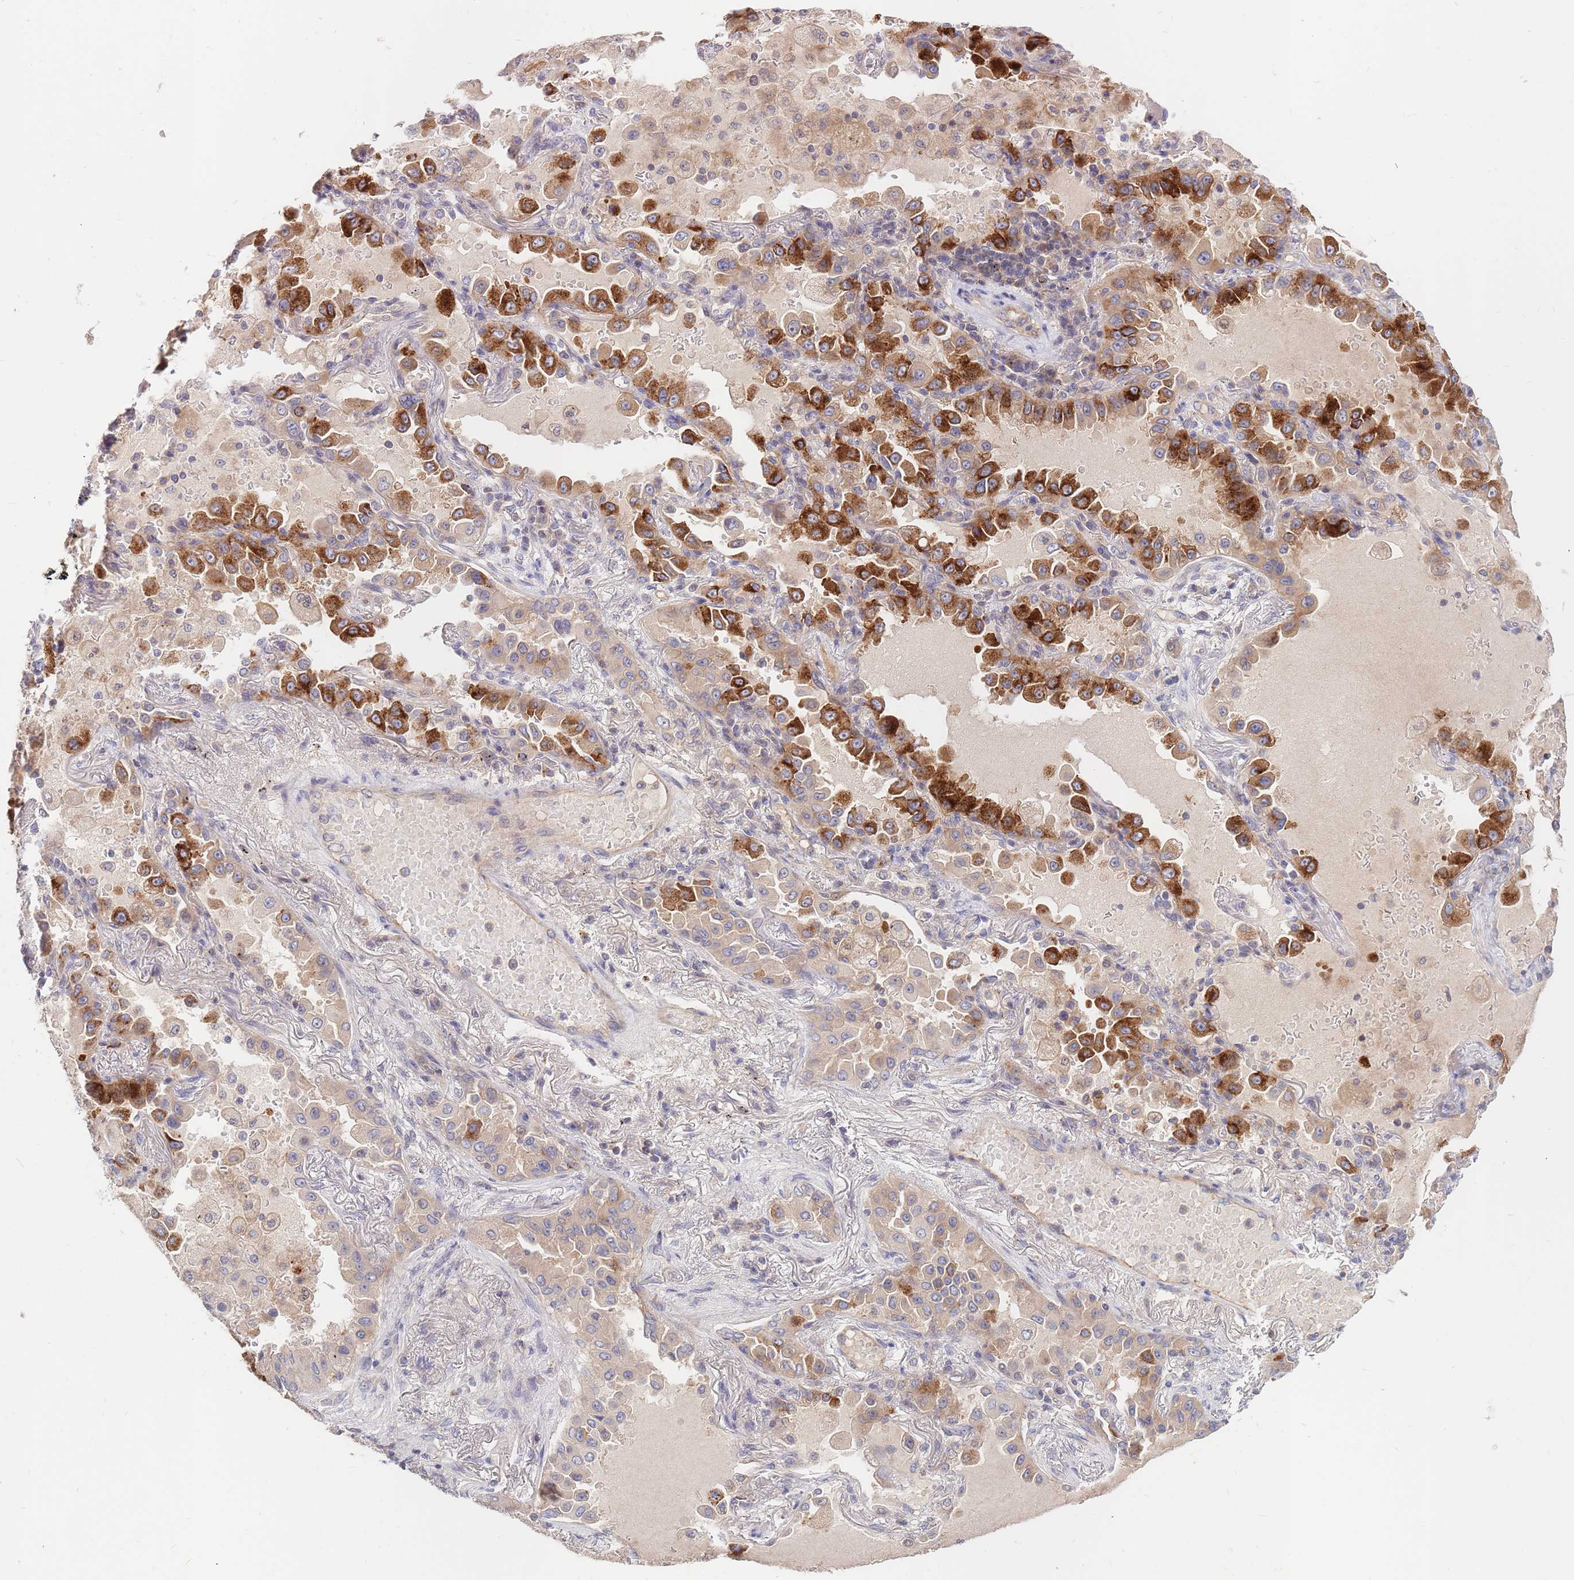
{"staining": {"intensity": "strong", "quantity": "25%-75%", "location": "cytoplasmic/membranous"}, "tissue": "lung cancer", "cell_type": "Tumor cells", "image_type": "cancer", "snomed": [{"axis": "morphology", "description": "Squamous cell carcinoma, NOS"}, {"axis": "topography", "description": "Lung"}], "caption": "A high-resolution photomicrograph shows immunohistochemistry staining of lung cancer (squamous cell carcinoma), which exhibits strong cytoplasmic/membranous expression in approximately 25%-75% of tumor cells.", "gene": "BORCS5", "patient": {"sex": "male", "age": 74}}